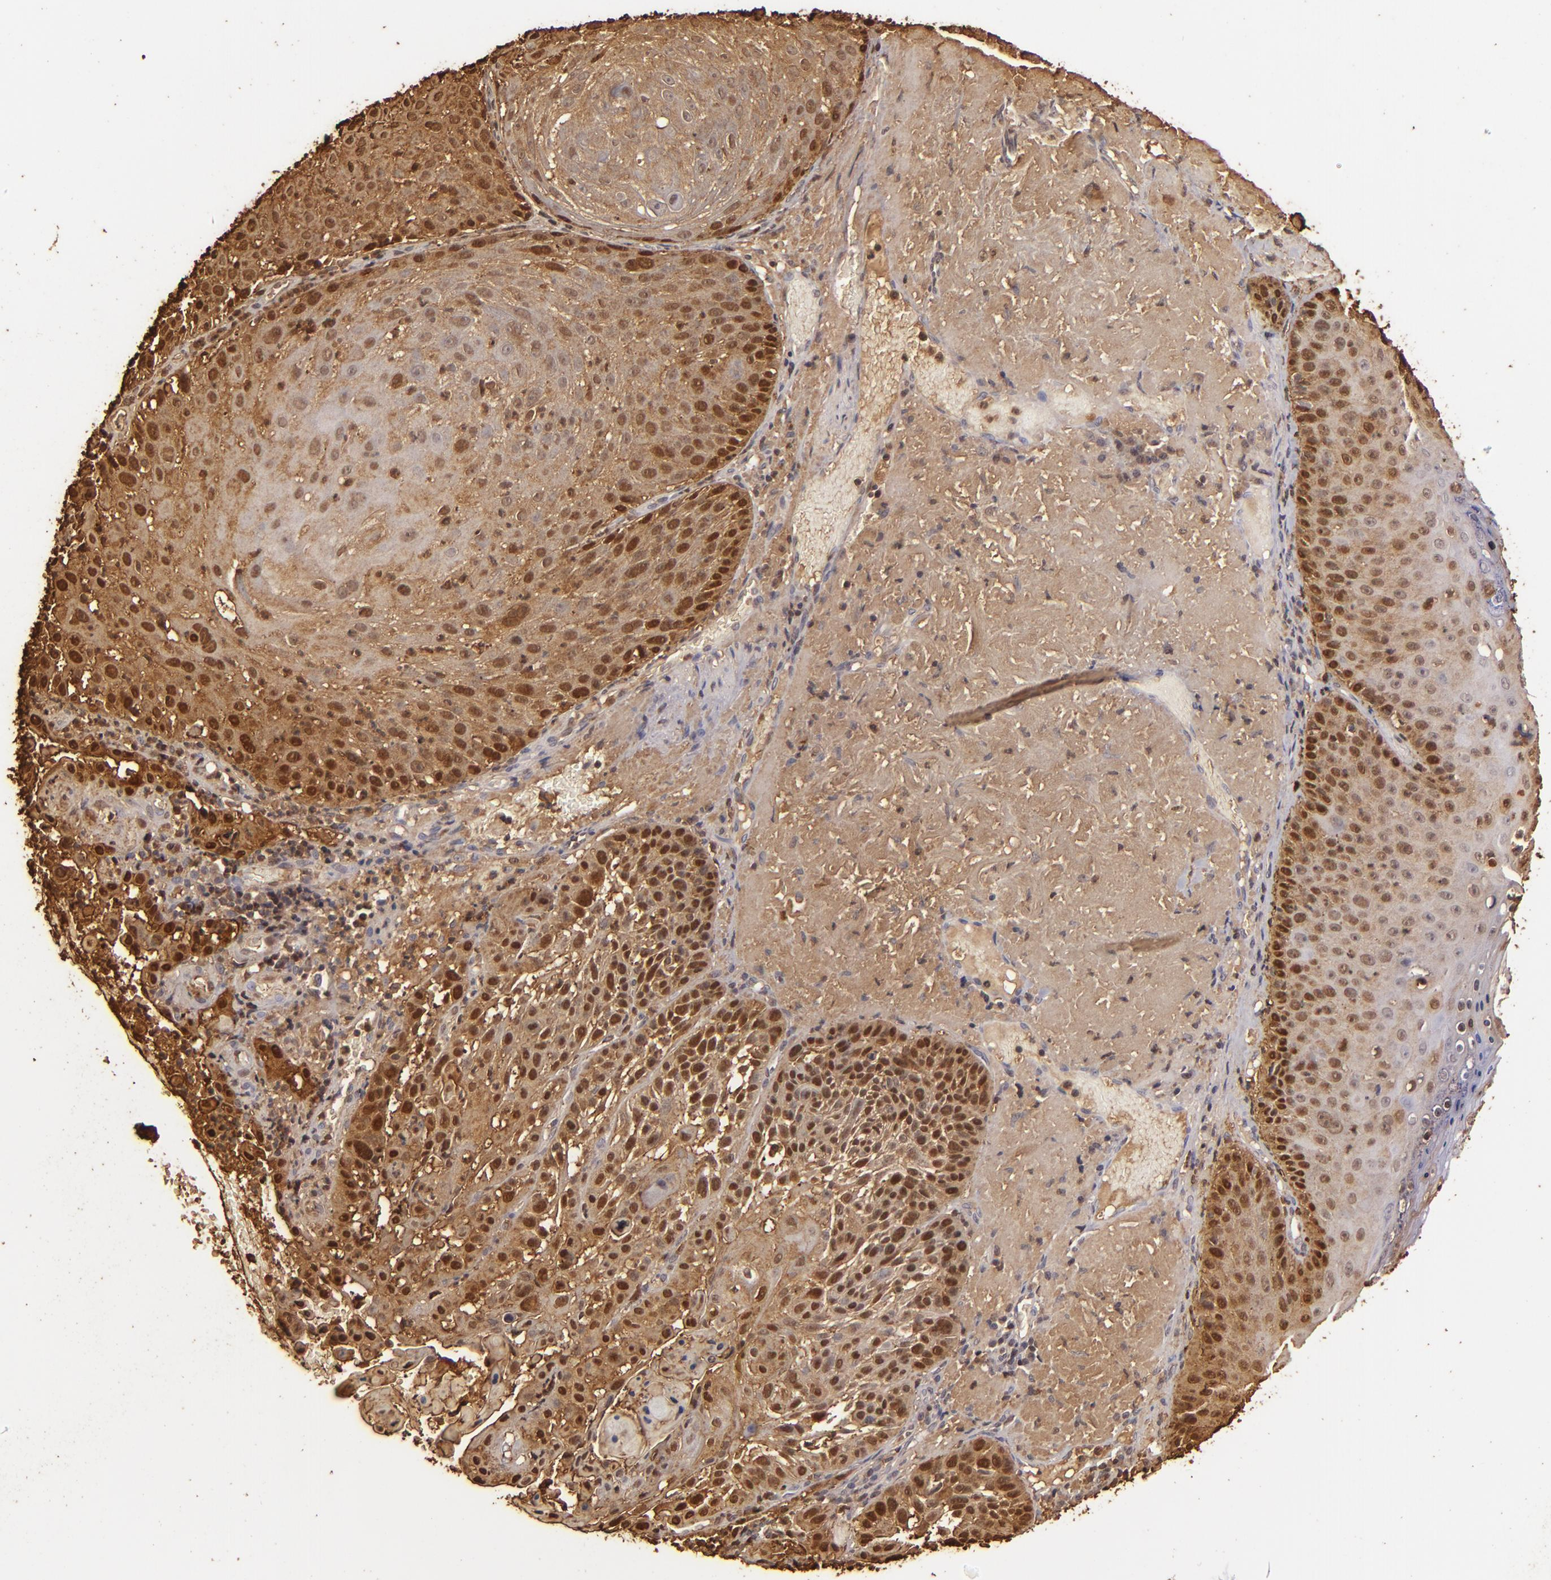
{"staining": {"intensity": "strong", "quantity": ">75%", "location": "cytoplasmic/membranous,nuclear"}, "tissue": "skin cancer", "cell_type": "Tumor cells", "image_type": "cancer", "snomed": [{"axis": "morphology", "description": "Squamous cell carcinoma, NOS"}, {"axis": "topography", "description": "Skin"}], "caption": "Immunohistochemistry (DAB) staining of human skin squamous cell carcinoma exhibits strong cytoplasmic/membranous and nuclear protein positivity in approximately >75% of tumor cells.", "gene": "S100A2", "patient": {"sex": "female", "age": 89}}